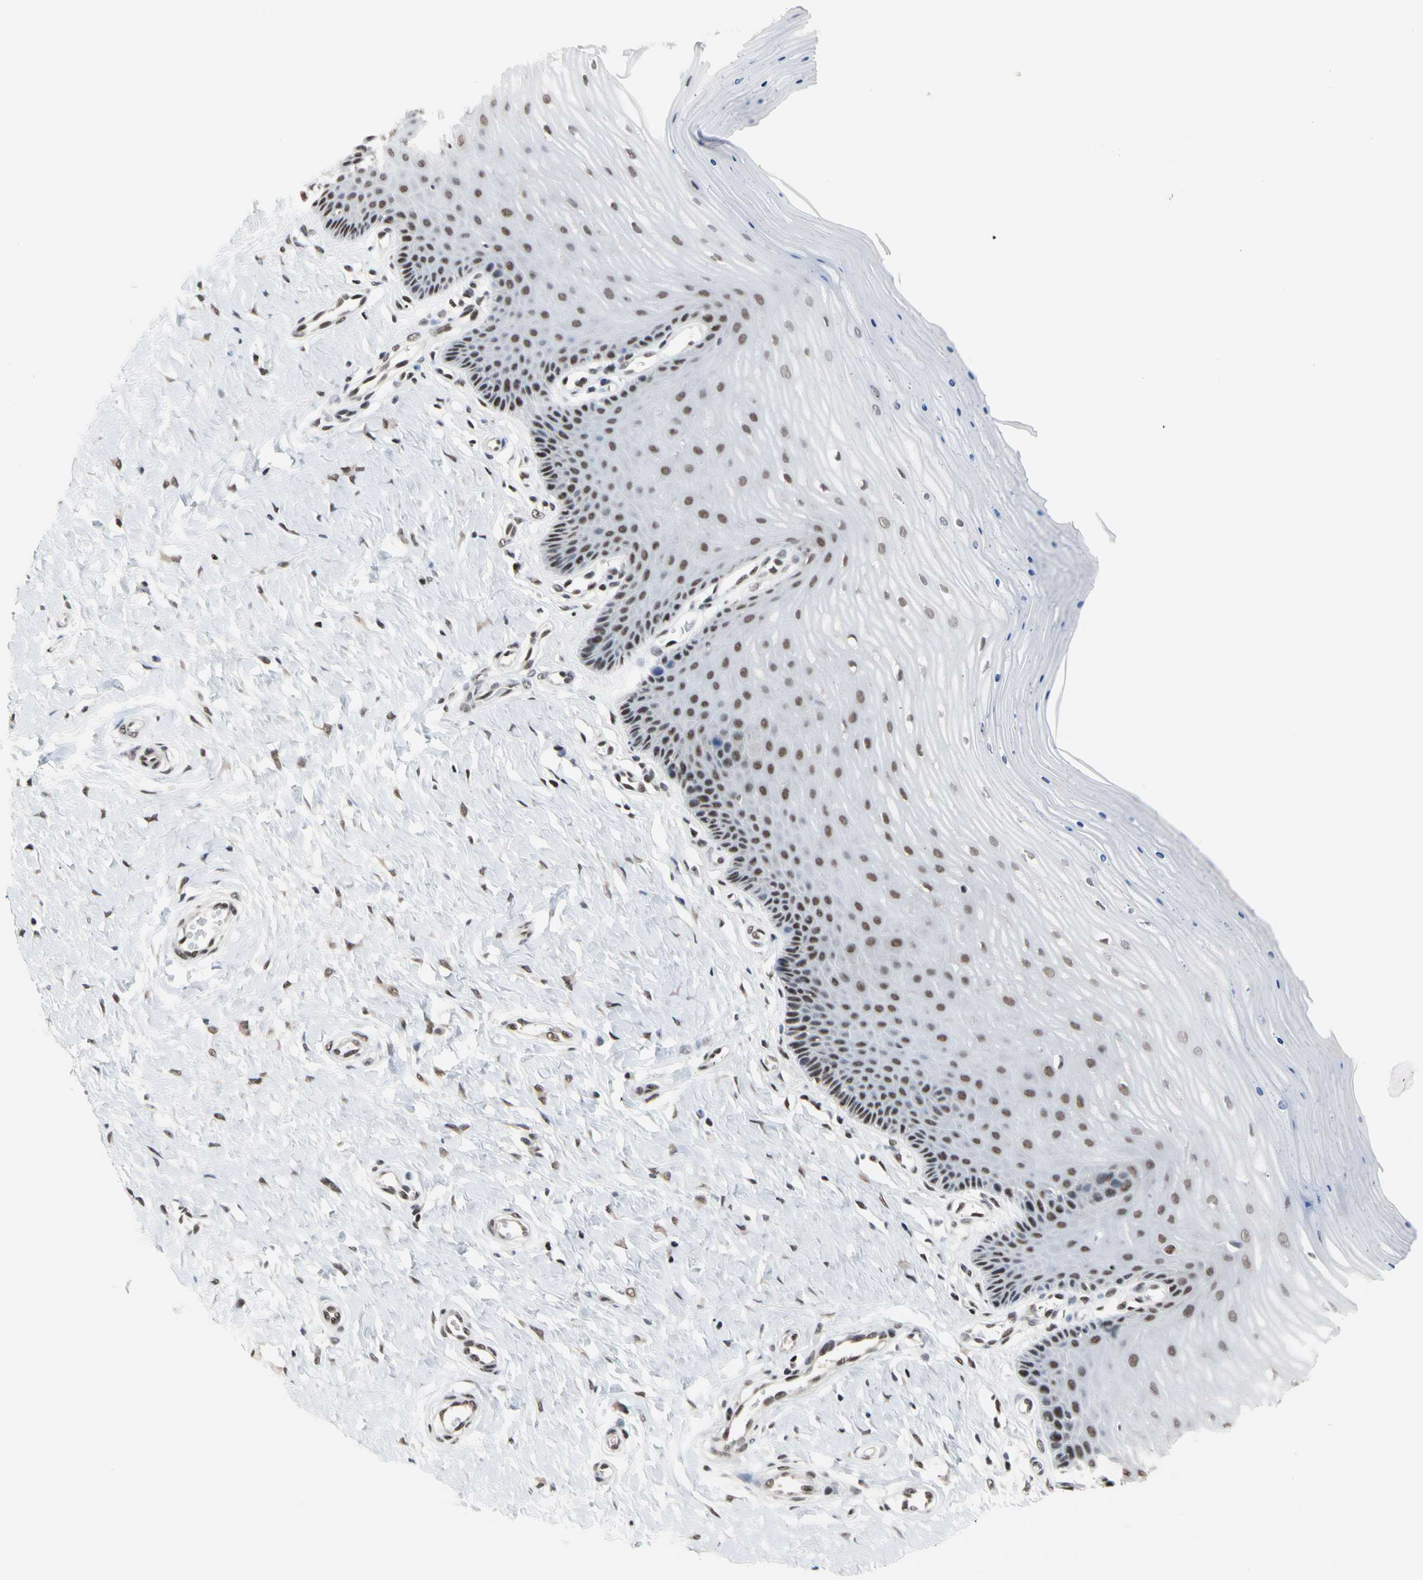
{"staining": {"intensity": "moderate", "quantity": ">75%", "location": "nuclear"}, "tissue": "cervix", "cell_type": "Glandular cells", "image_type": "normal", "snomed": [{"axis": "morphology", "description": "Normal tissue, NOS"}, {"axis": "topography", "description": "Cervix"}], "caption": "The image exhibits staining of benign cervix, revealing moderate nuclear protein positivity (brown color) within glandular cells. The protein is shown in brown color, while the nuclei are stained blue.", "gene": "FAM98B", "patient": {"sex": "female", "age": 55}}